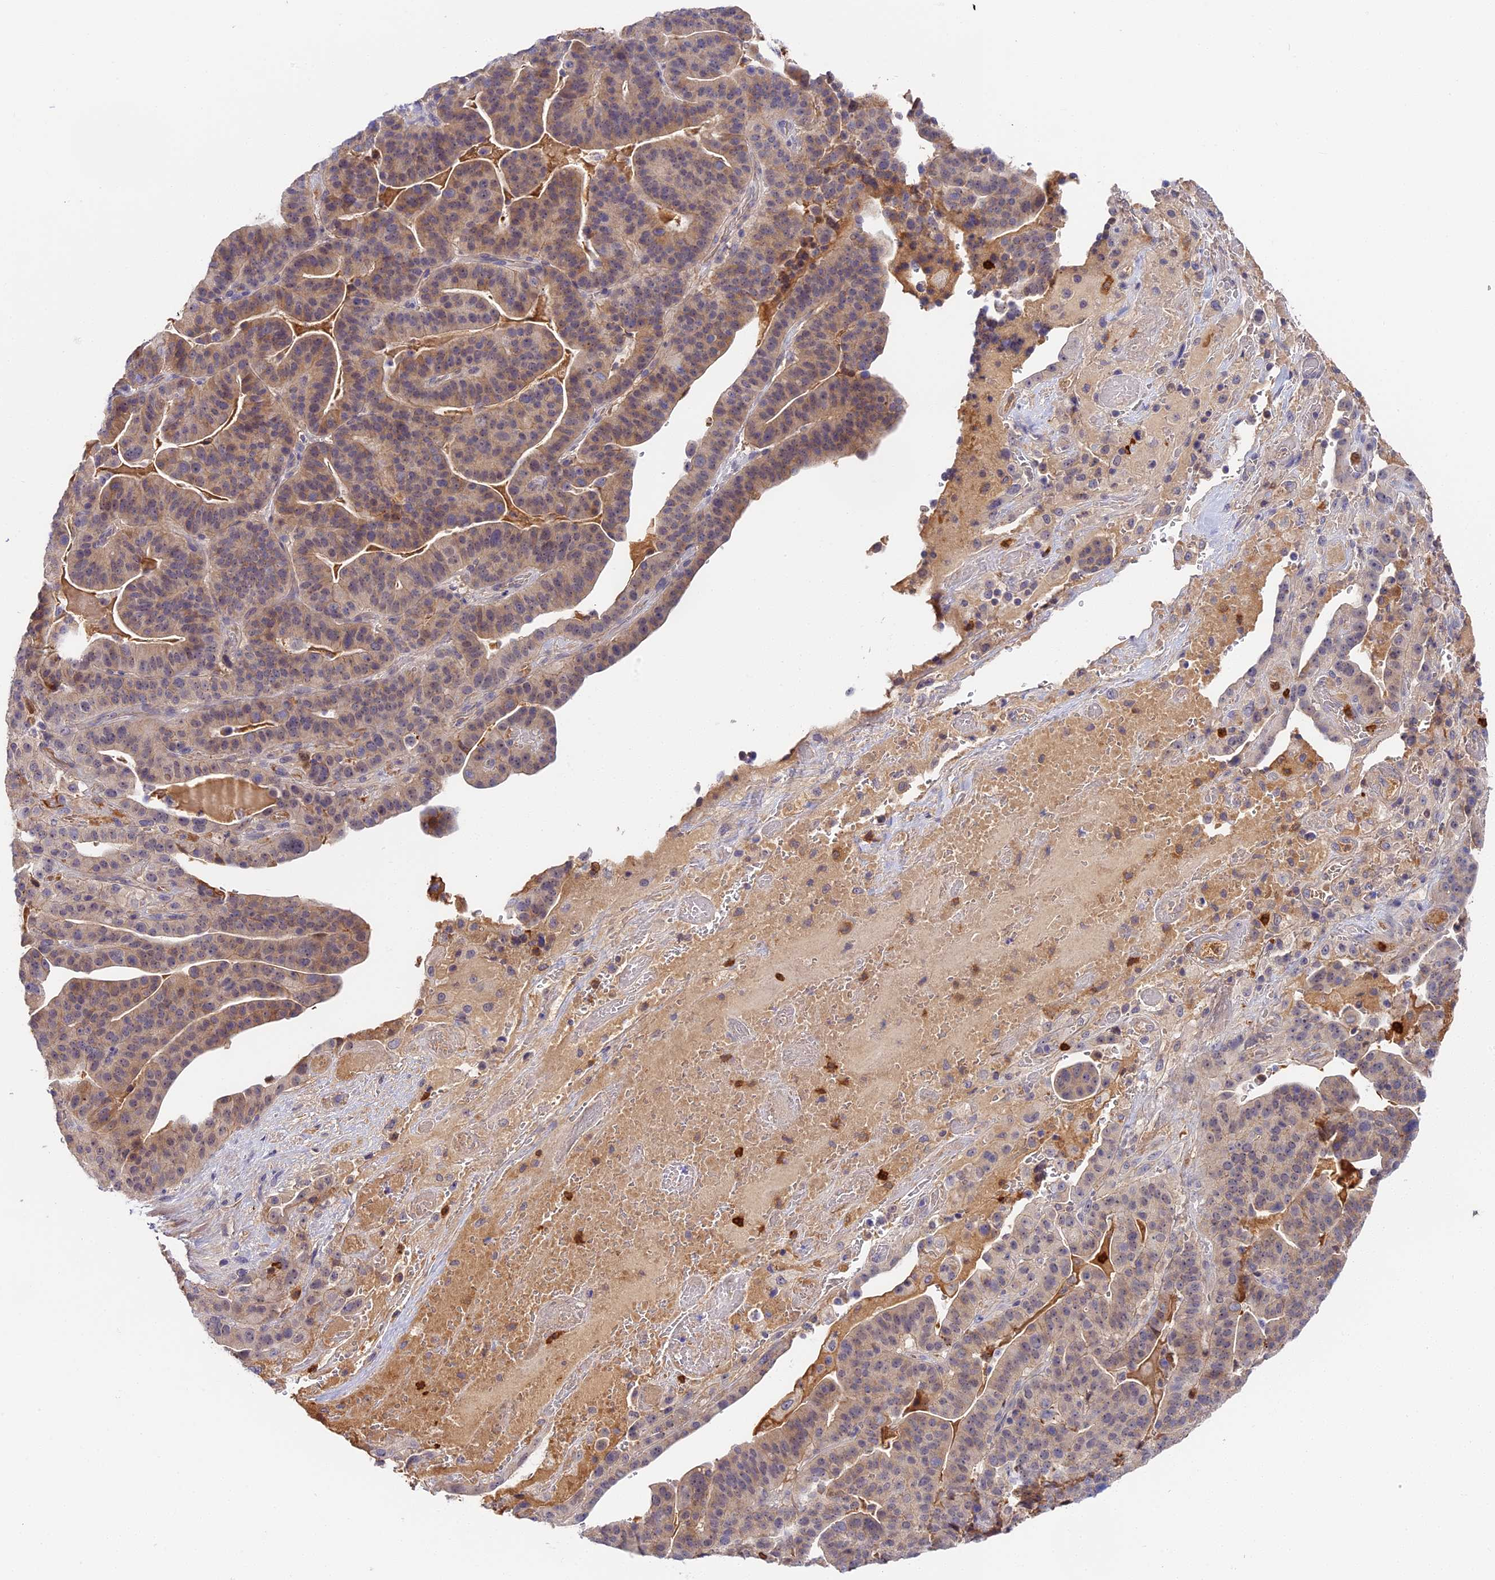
{"staining": {"intensity": "weak", "quantity": ">75%", "location": "cytoplasmic/membranous"}, "tissue": "stomach cancer", "cell_type": "Tumor cells", "image_type": "cancer", "snomed": [{"axis": "morphology", "description": "Adenocarcinoma, NOS"}, {"axis": "topography", "description": "Stomach"}], "caption": "An immunohistochemistry (IHC) image of tumor tissue is shown. Protein staining in brown shows weak cytoplasmic/membranous positivity in stomach cancer (adenocarcinoma) within tumor cells.", "gene": "ADGRD1", "patient": {"sex": "male", "age": 48}}